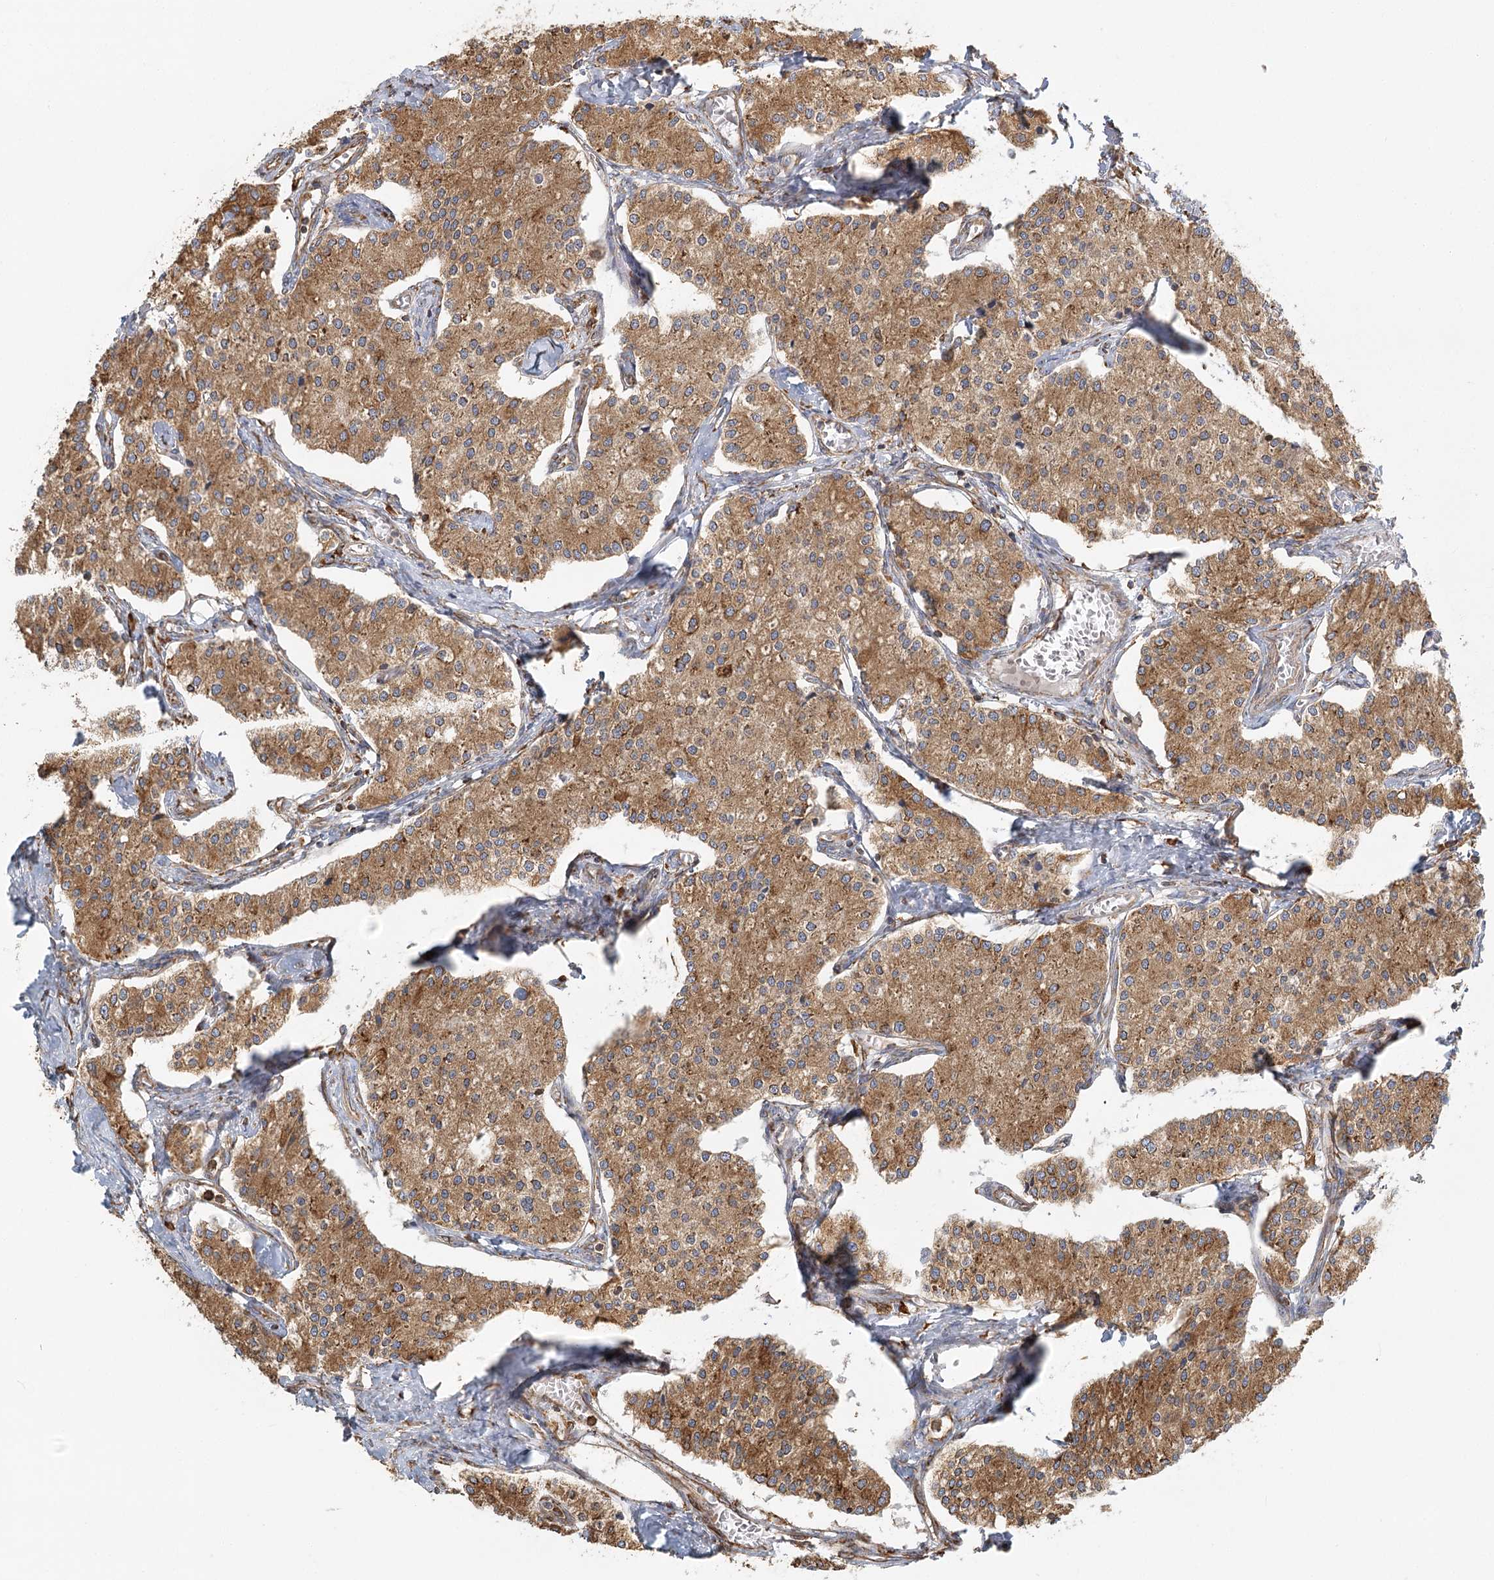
{"staining": {"intensity": "moderate", "quantity": ">75%", "location": "cytoplasmic/membranous"}, "tissue": "carcinoid", "cell_type": "Tumor cells", "image_type": "cancer", "snomed": [{"axis": "morphology", "description": "Carcinoid, malignant, NOS"}, {"axis": "topography", "description": "Colon"}], "caption": "There is medium levels of moderate cytoplasmic/membranous positivity in tumor cells of carcinoid (malignant), as demonstrated by immunohistochemical staining (brown color).", "gene": "TAS1R1", "patient": {"sex": "female", "age": 52}}